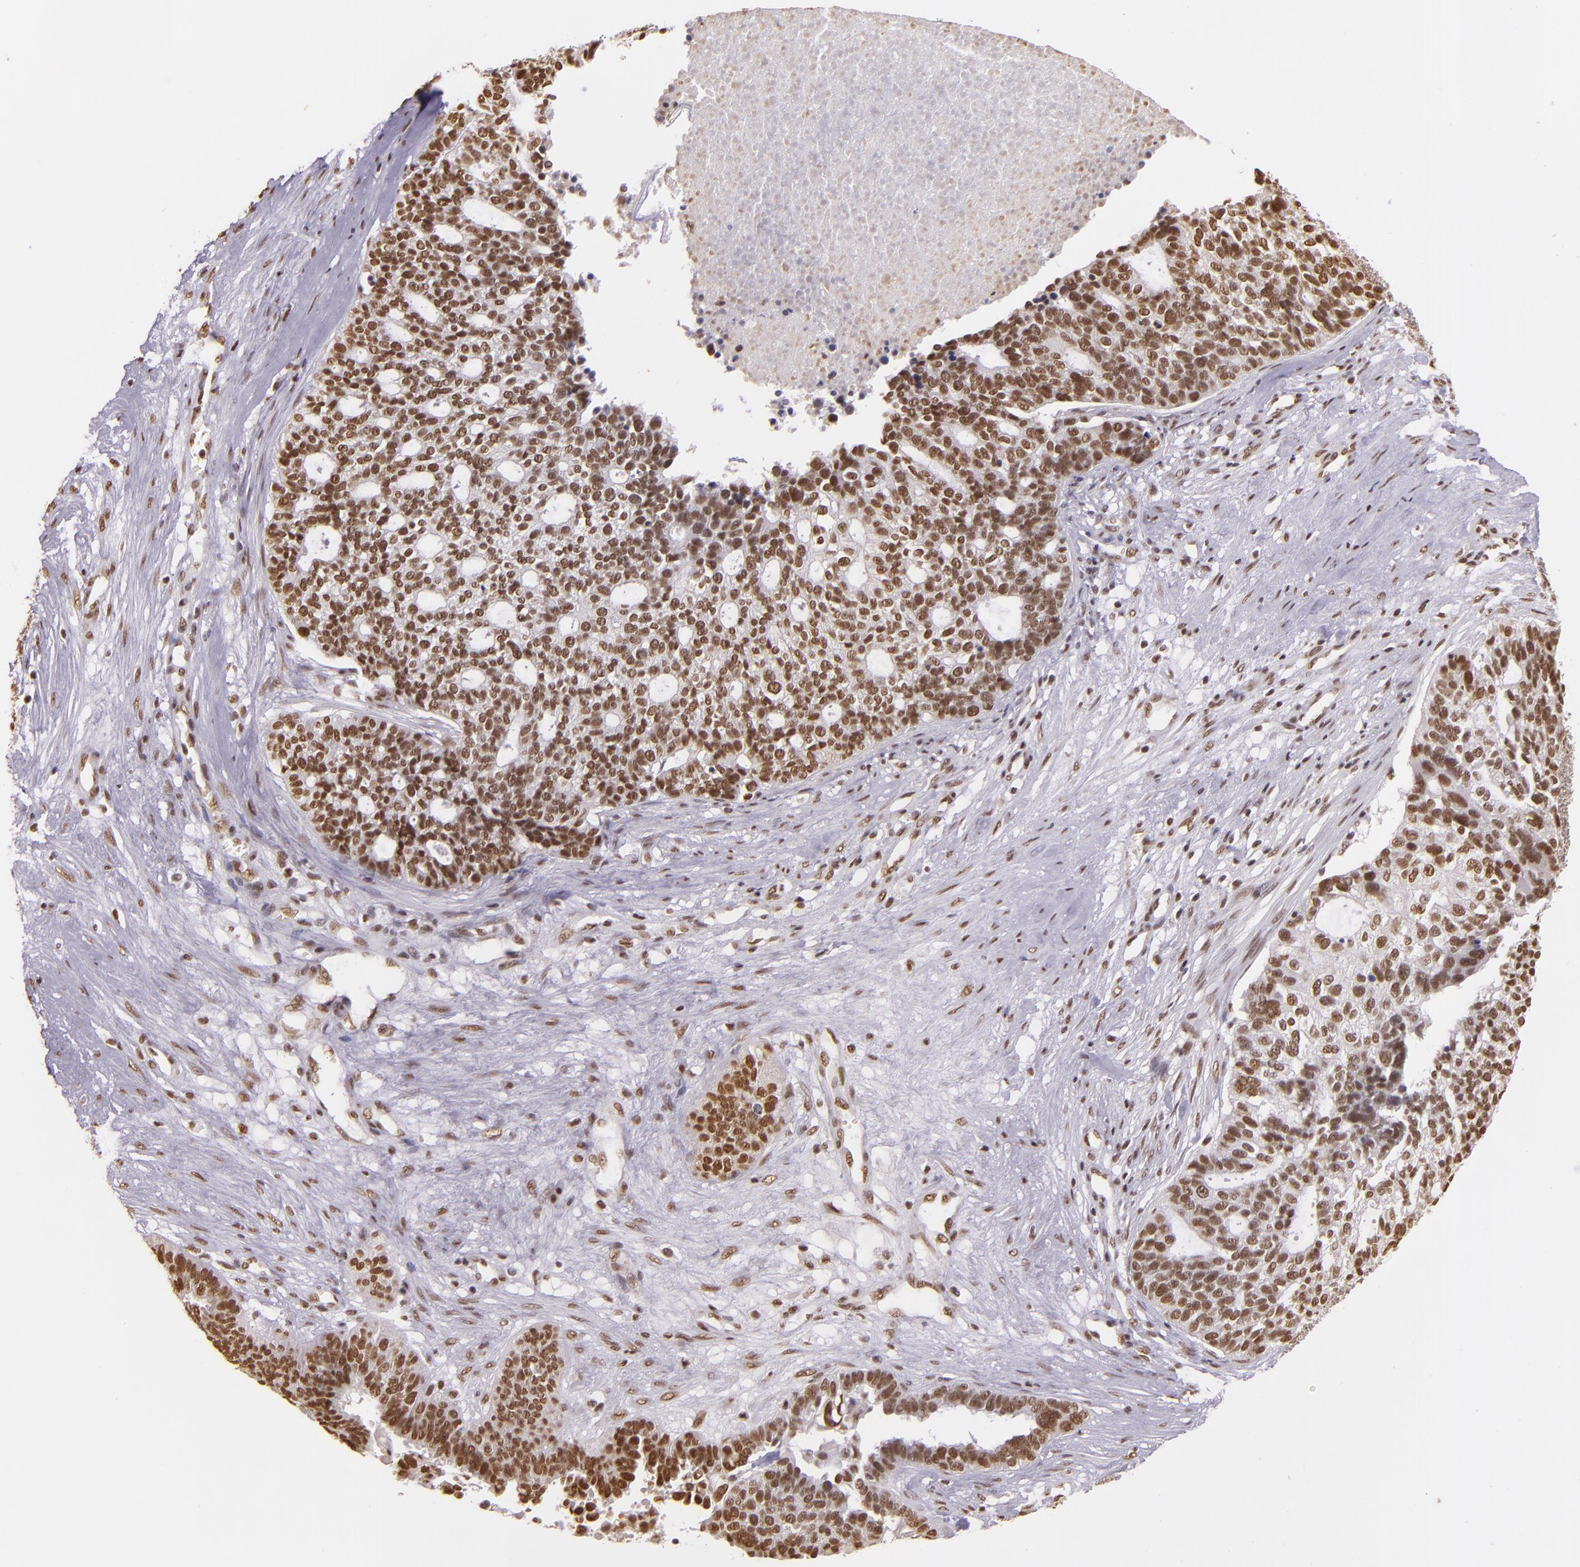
{"staining": {"intensity": "moderate", "quantity": ">75%", "location": "nuclear"}, "tissue": "ovarian cancer", "cell_type": "Tumor cells", "image_type": "cancer", "snomed": [{"axis": "morphology", "description": "Cystadenocarcinoma, serous, NOS"}, {"axis": "topography", "description": "Ovary"}], "caption": "Brown immunohistochemical staining in ovarian serous cystadenocarcinoma demonstrates moderate nuclear positivity in about >75% of tumor cells.", "gene": "USF1", "patient": {"sex": "female", "age": 59}}